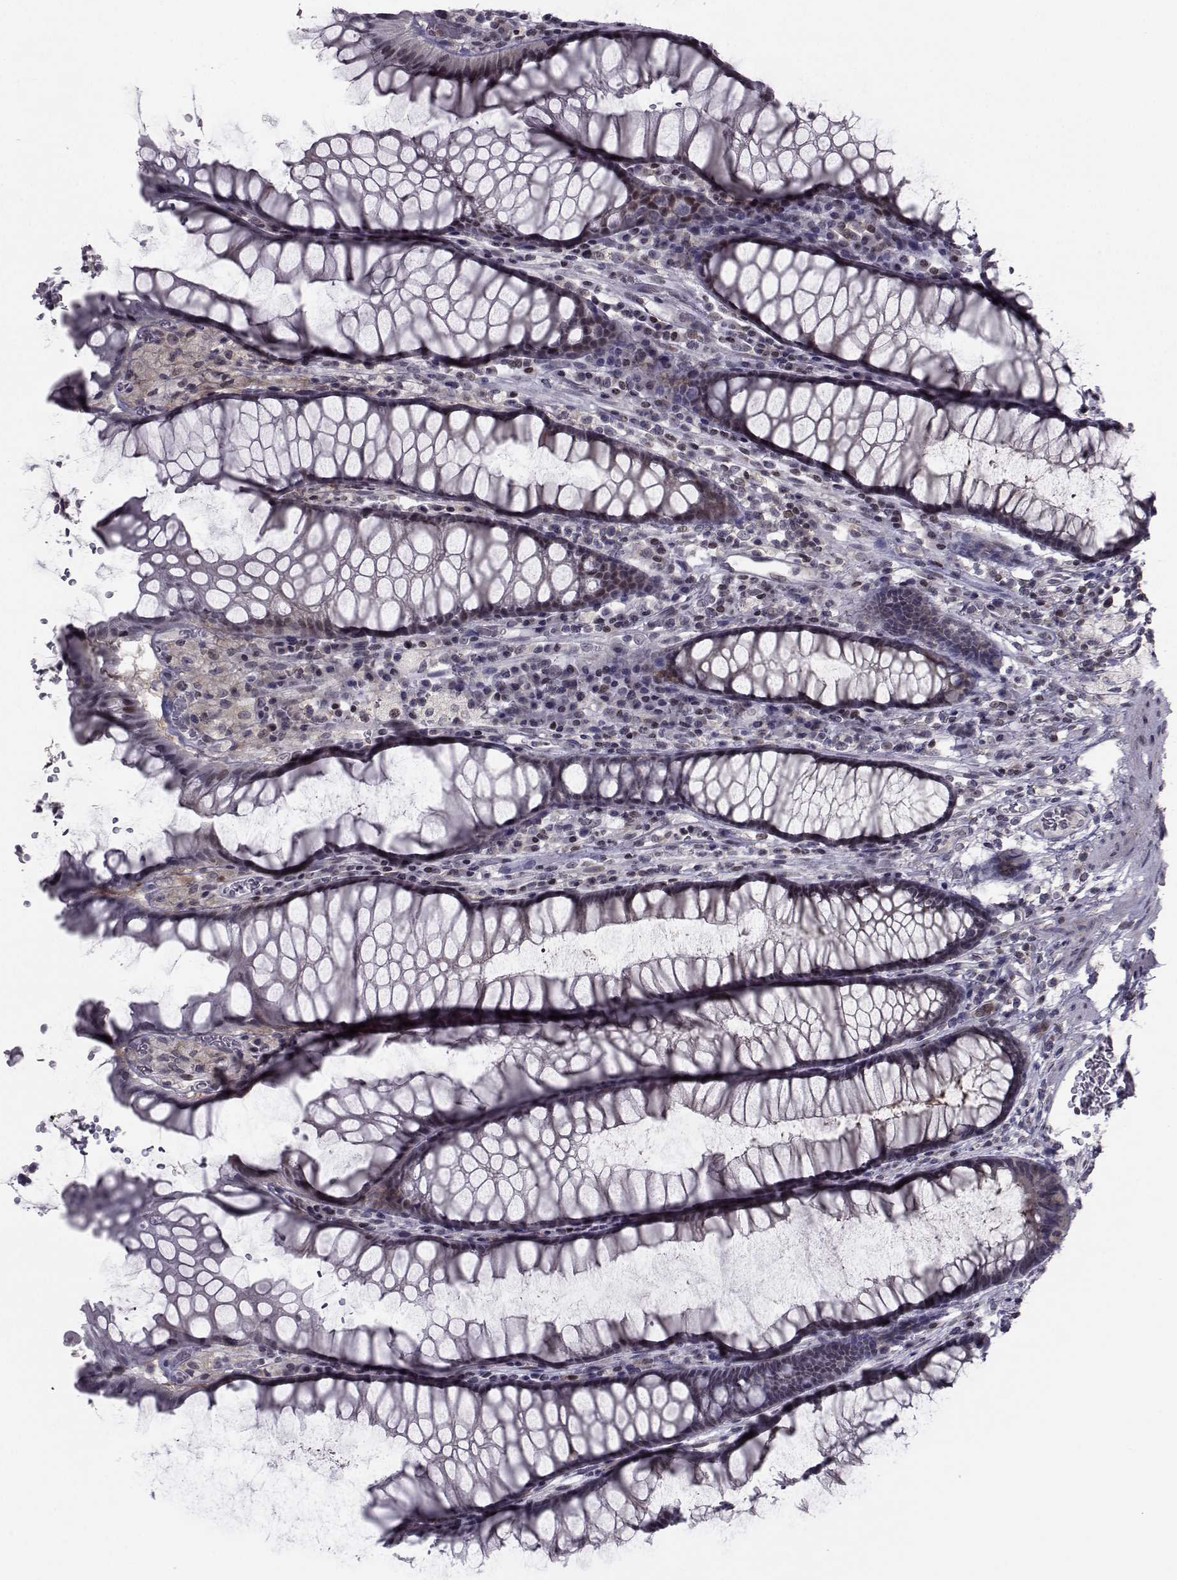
{"staining": {"intensity": "moderate", "quantity": "<25%", "location": "cytoplasmic/membranous"}, "tissue": "rectum", "cell_type": "Glandular cells", "image_type": "normal", "snomed": [{"axis": "morphology", "description": "Normal tissue, NOS"}, {"axis": "topography", "description": "Rectum"}], "caption": "Protein expression analysis of normal rectum displays moderate cytoplasmic/membranous positivity in approximately <25% of glandular cells. (brown staining indicates protein expression, while blue staining denotes nuclei).", "gene": "PCP4L1", "patient": {"sex": "female", "age": 68}}